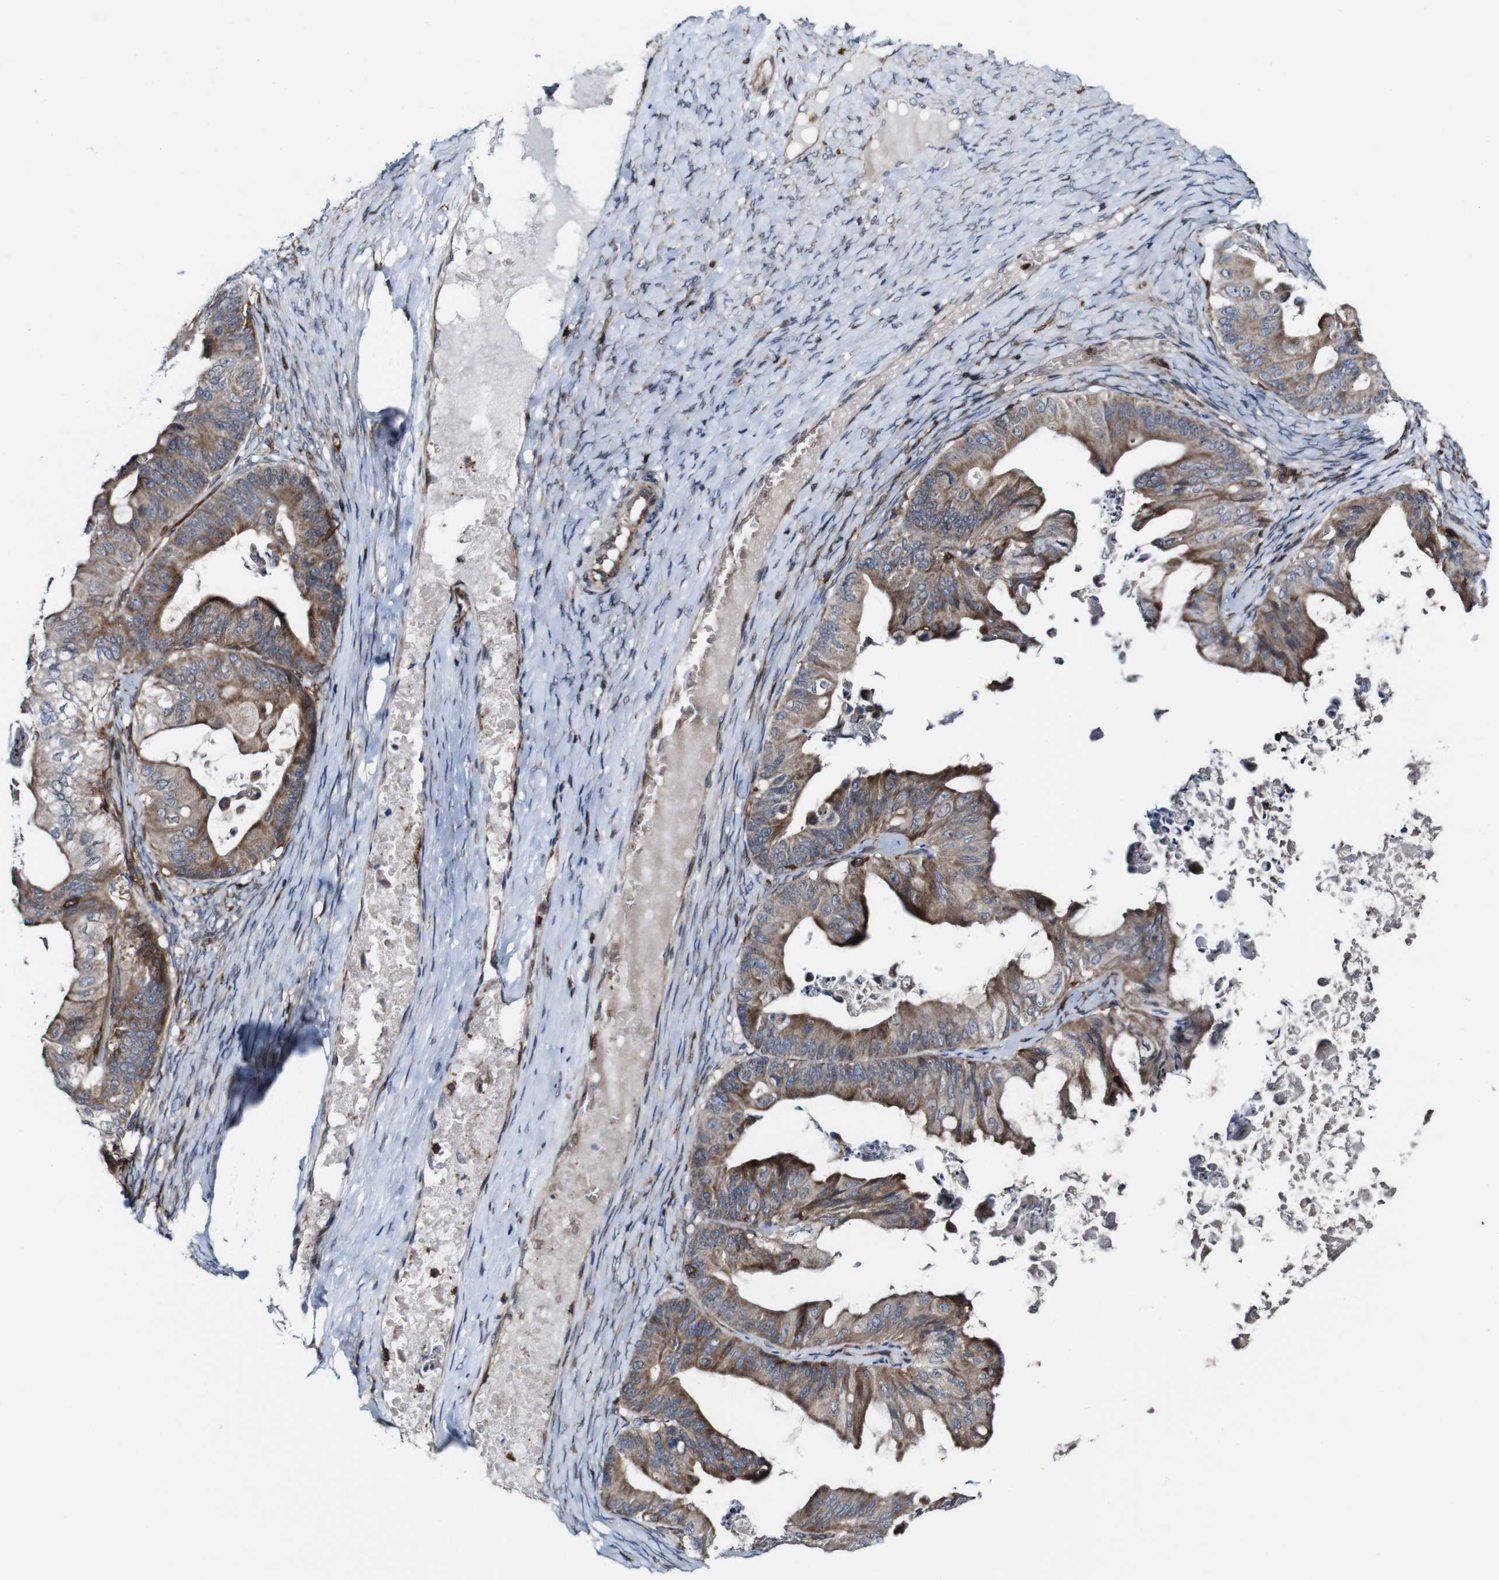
{"staining": {"intensity": "moderate", "quantity": ">75%", "location": "cytoplasmic/membranous"}, "tissue": "ovarian cancer", "cell_type": "Tumor cells", "image_type": "cancer", "snomed": [{"axis": "morphology", "description": "Cystadenocarcinoma, mucinous, NOS"}, {"axis": "topography", "description": "Ovary"}], "caption": "High-magnification brightfield microscopy of ovarian cancer stained with DAB (brown) and counterstained with hematoxylin (blue). tumor cells exhibit moderate cytoplasmic/membranous positivity is seen in about>75% of cells. (Stains: DAB in brown, nuclei in blue, Microscopy: brightfield microscopy at high magnification).", "gene": "JAK2", "patient": {"sex": "female", "age": 37}}